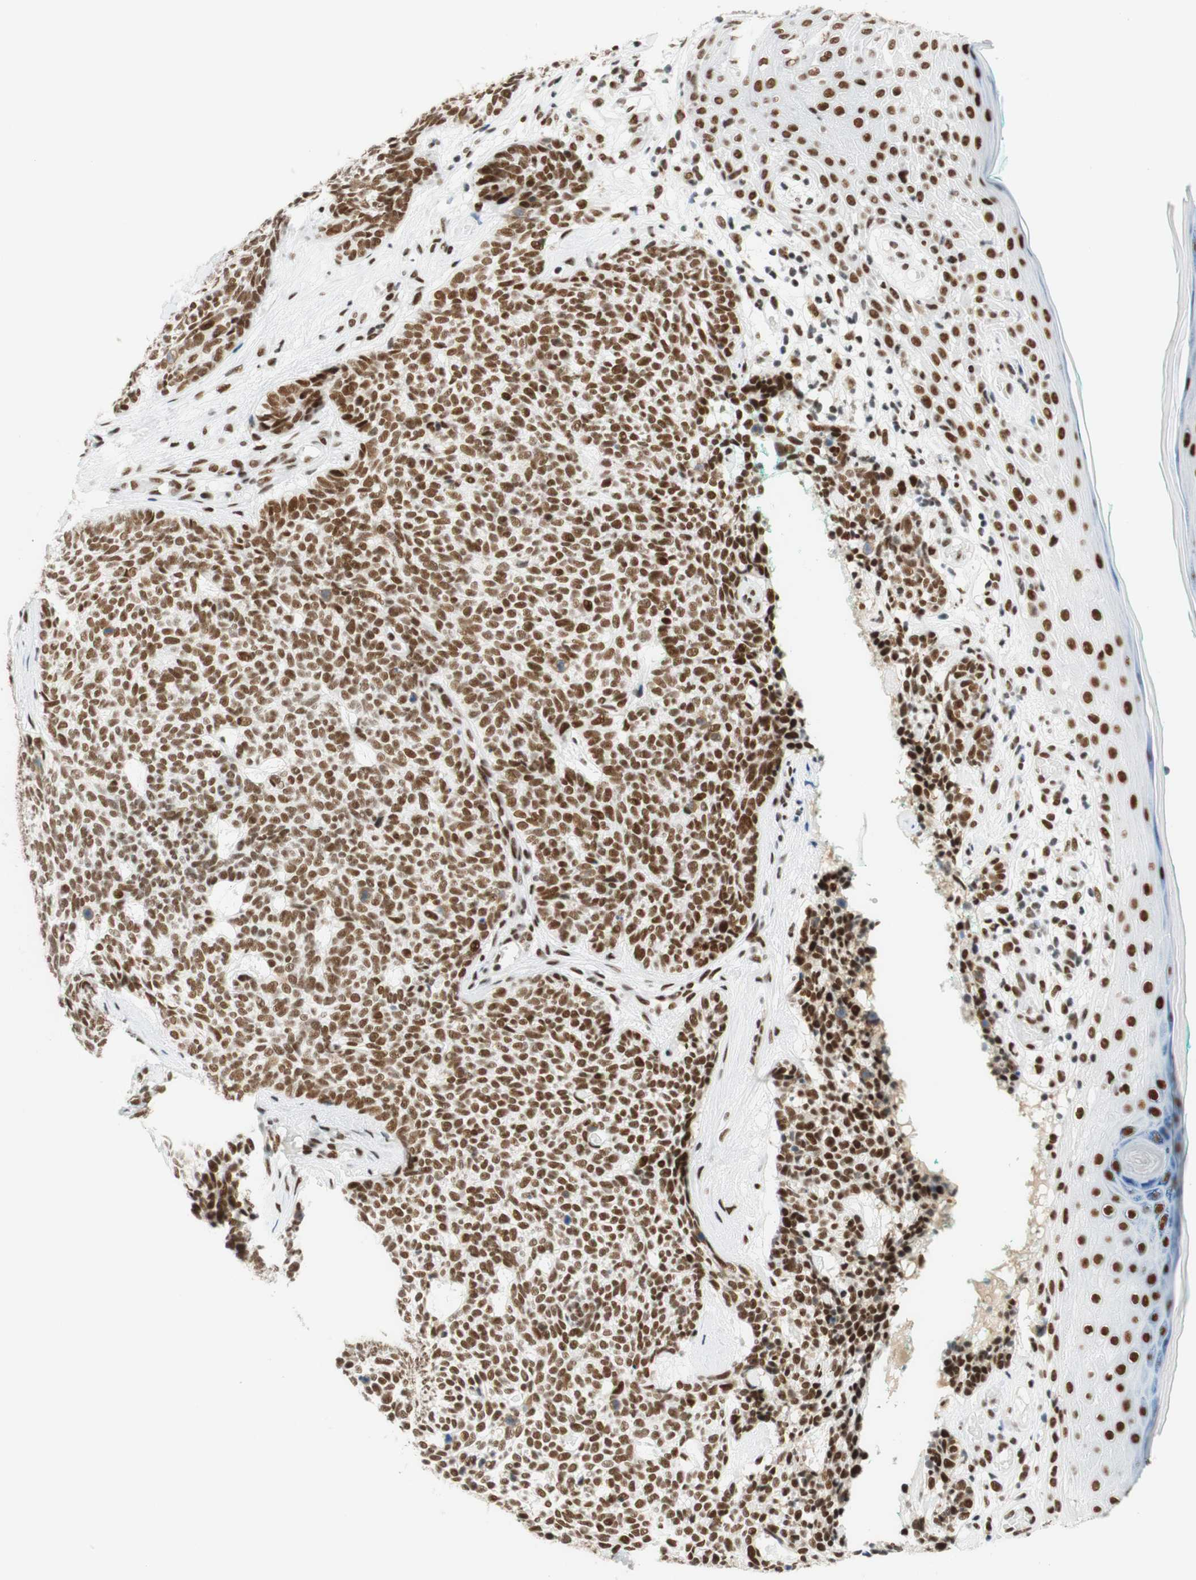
{"staining": {"intensity": "moderate", "quantity": ">75%", "location": "nuclear"}, "tissue": "skin cancer", "cell_type": "Tumor cells", "image_type": "cancer", "snomed": [{"axis": "morphology", "description": "Basal cell carcinoma"}, {"axis": "topography", "description": "Skin"}], "caption": "An image of human basal cell carcinoma (skin) stained for a protein reveals moderate nuclear brown staining in tumor cells.", "gene": "RNF20", "patient": {"sex": "female", "age": 84}}